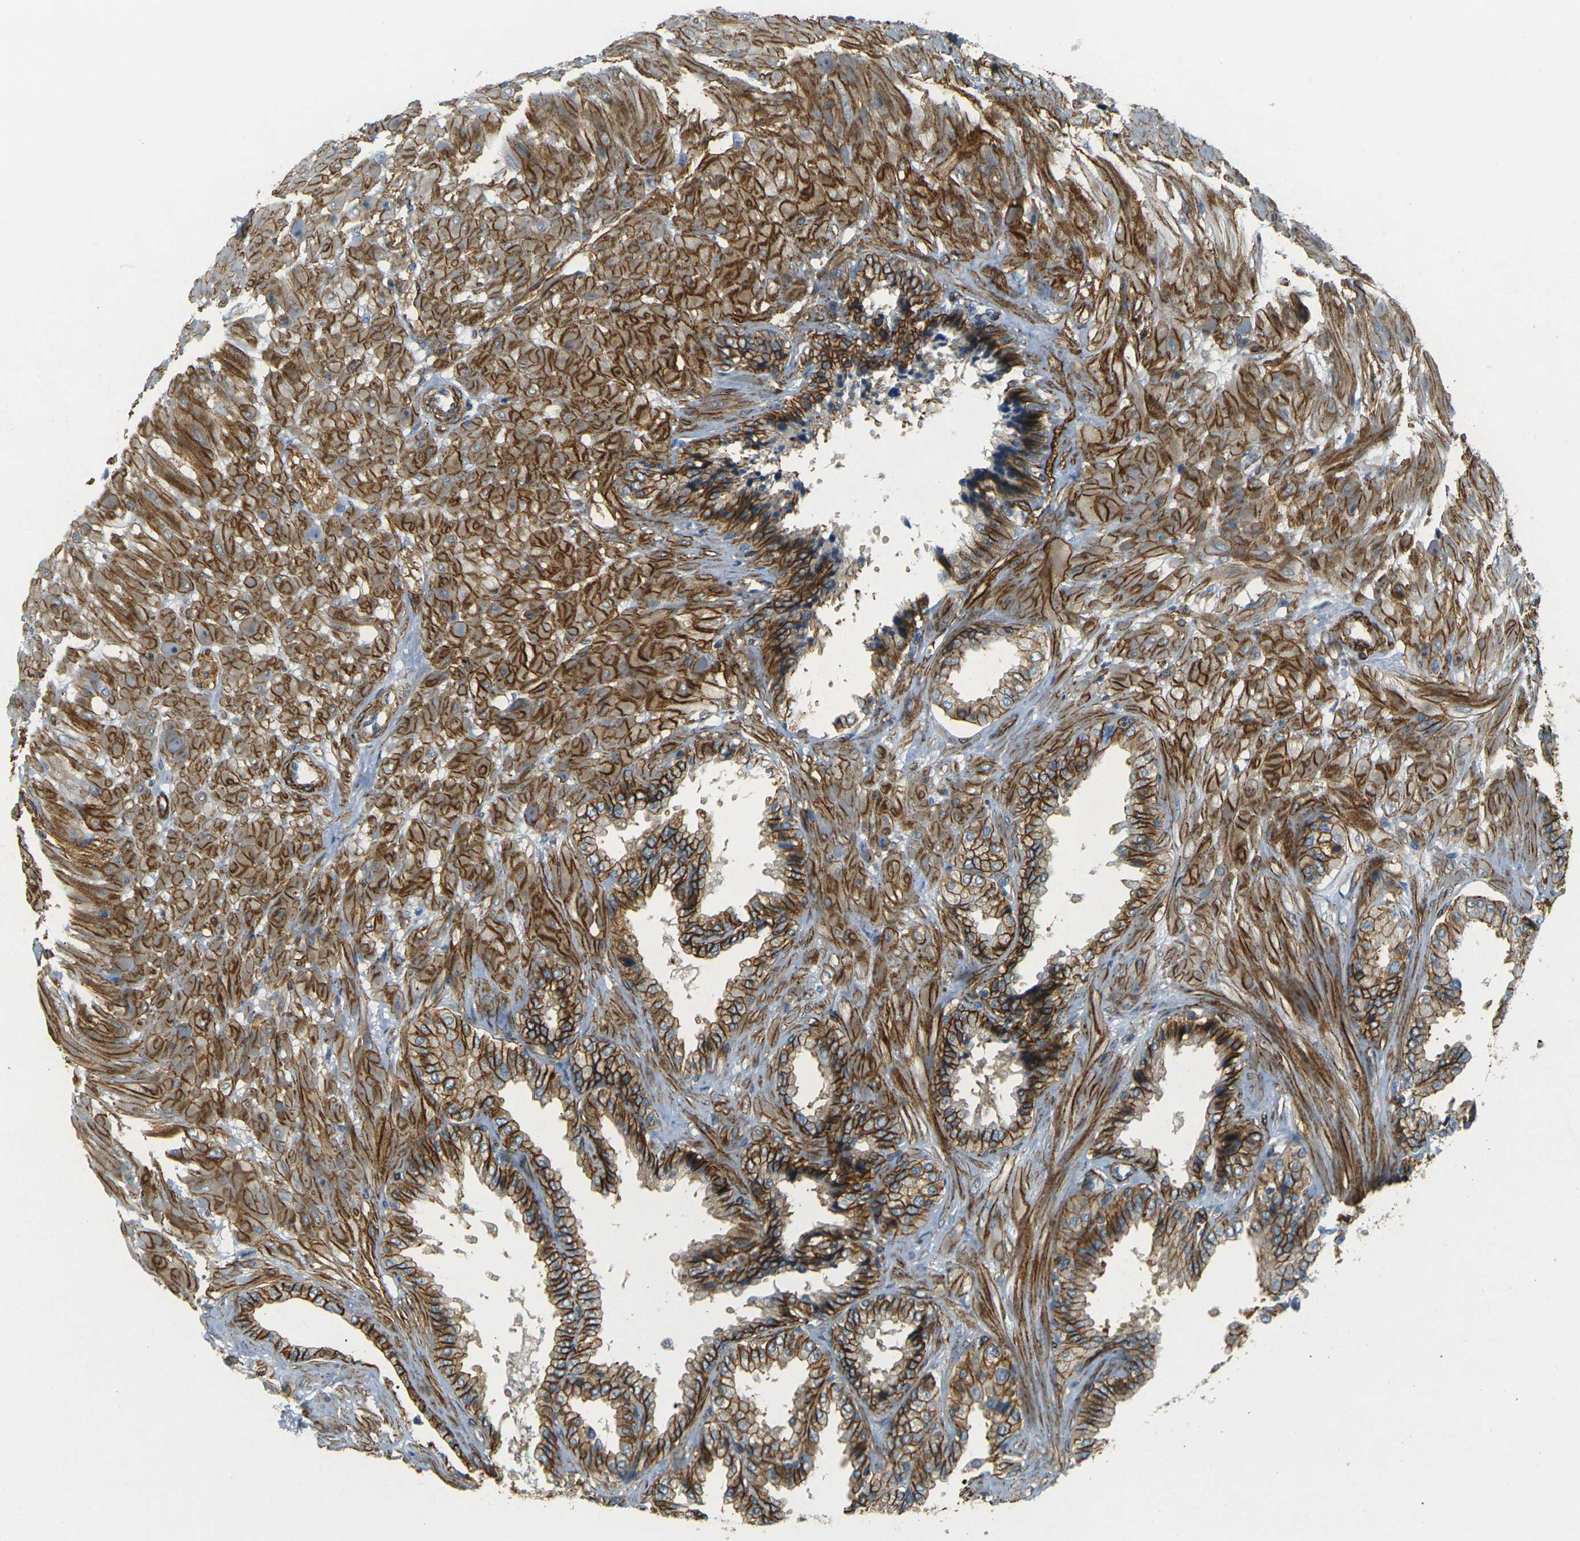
{"staining": {"intensity": "strong", "quantity": ">75%", "location": "cytoplasmic/membranous"}, "tissue": "seminal vesicle", "cell_type": "Glandular cells", "image_type": "normal", "snomed": [{"axis": "morphology", "description": "Normal tissue, NOS"}, {"axis": "topography", "description": "Seminal veicle"}], "caption": "Seminal vesicle stained with a brown dye reveals strong cytoplasmic/membranous positive expression in about >75% of glandular cells.", "gene": "EPHA7", "patient": {"sex": "male", "age": 46}}